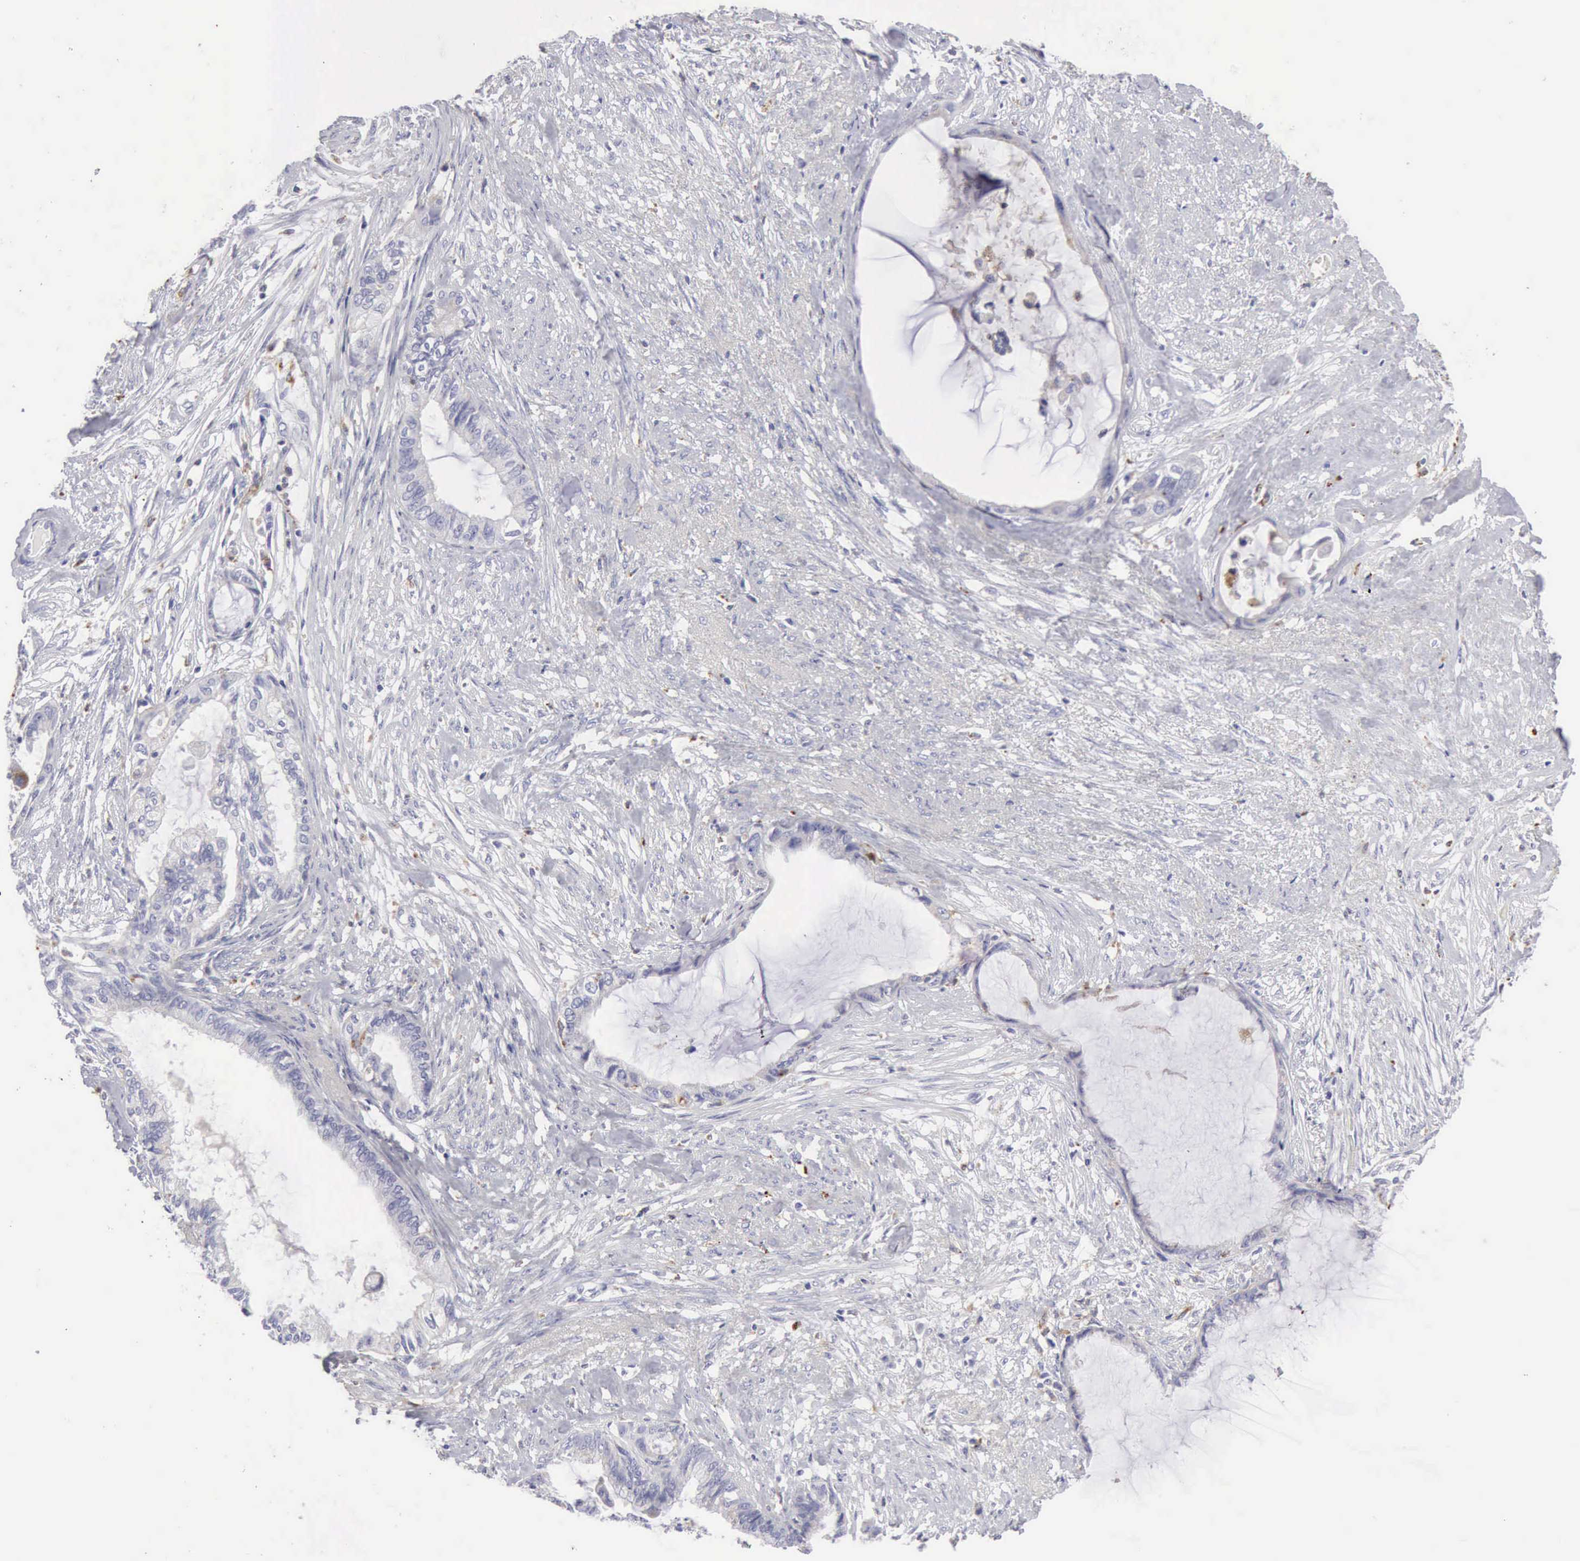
{"staining": {"intensity": "negative", "quantity": "none", "location": "none"}, "tissue": "endometrial cancer", "cell_type": "Tumor cells", "image_type": "cancer", "snomed": [{"axis": "morphology", "description": "Adenocarcinoma, NOS"}, {"axis": "topography", "description": "Endometrium"}], "caption": "Tumor cells show no significant expression in endometrial cancer (adenocarcinoma).", "gene": "CTSS", "patient": {"sex": "female", "age": 86}}